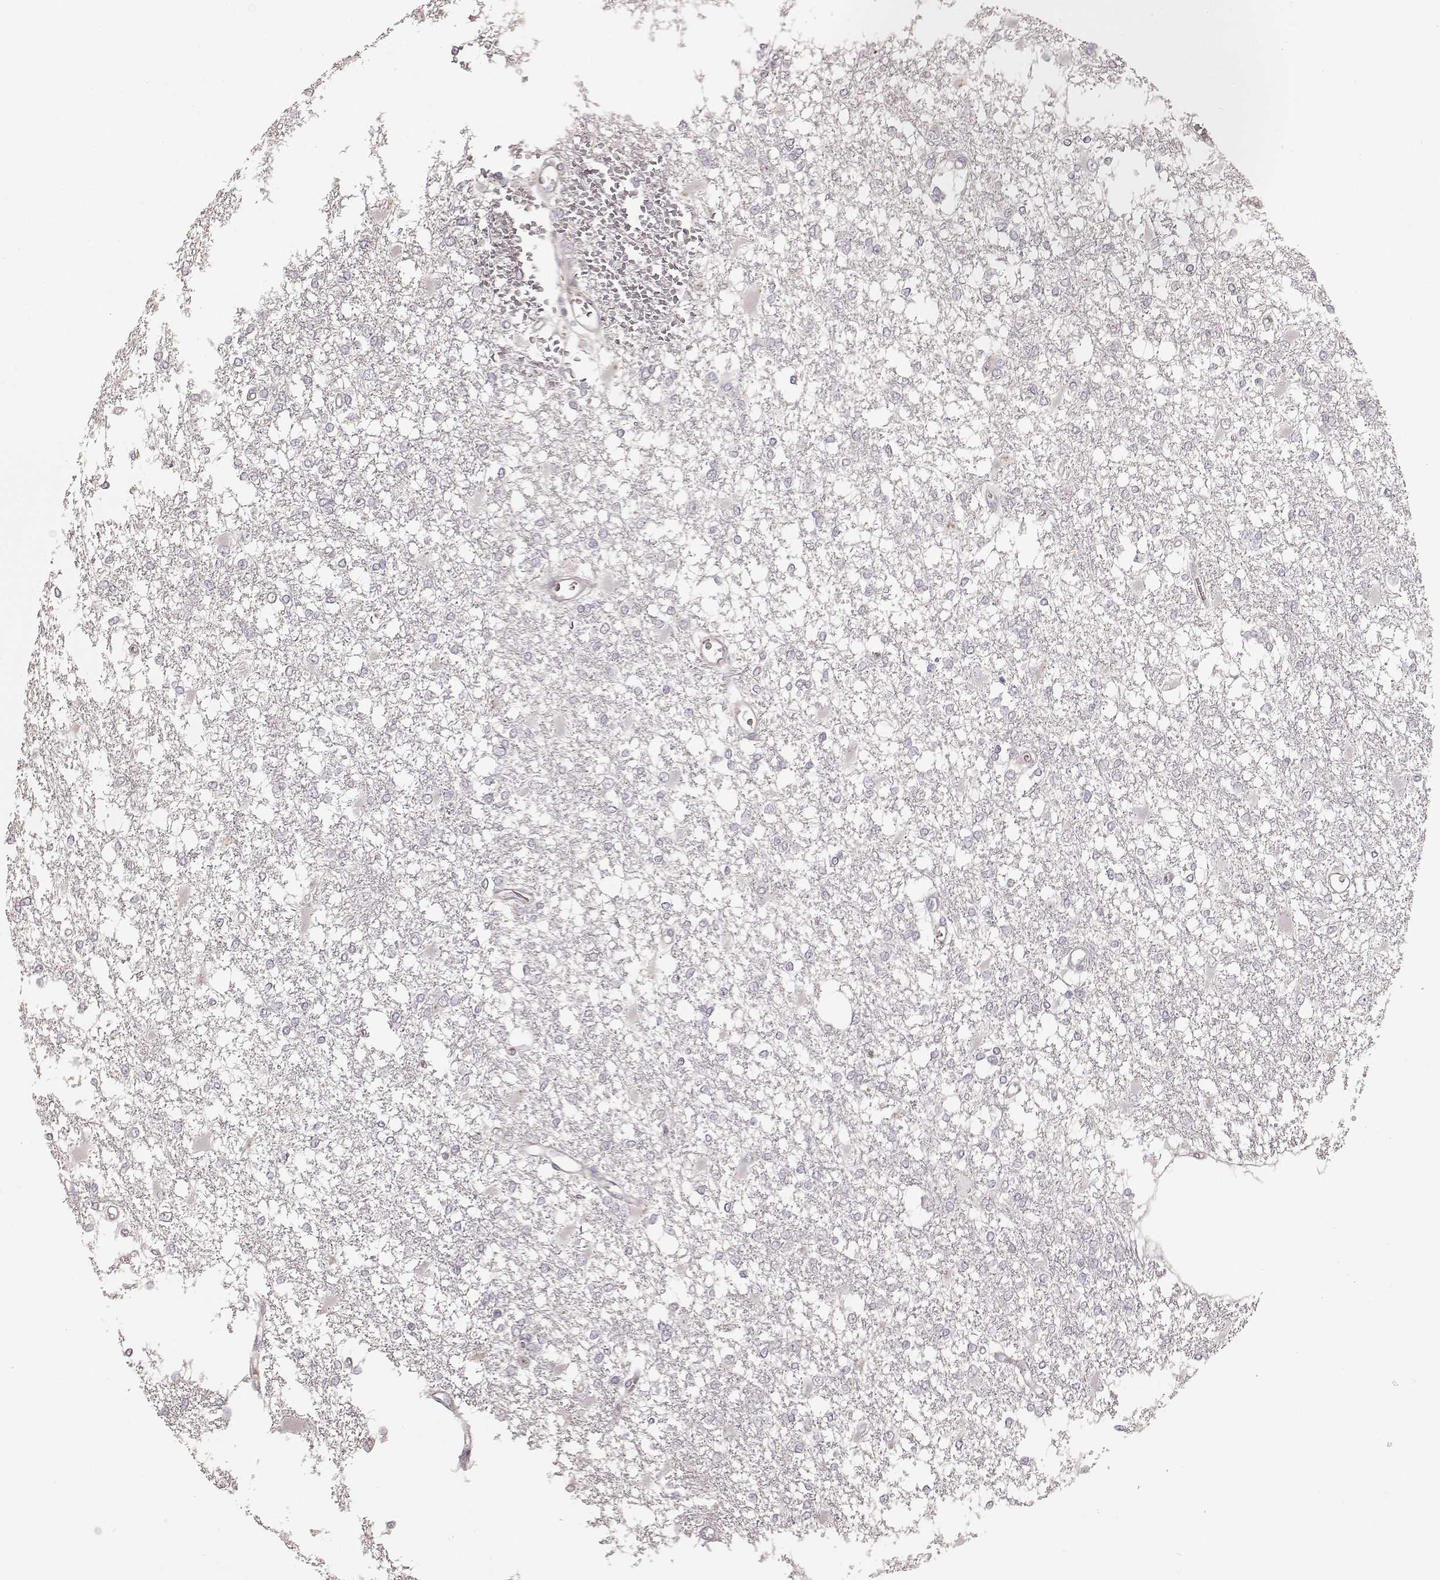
{"staining": {"intensity": "negative", "quantity": "none", "location": "none"}, "tissue": "glioma", "cell_type": "Tumor cells", "image_type": "cancer", "snomed": [{"axis": "morphology", "description": "Glioma, malignant, High grade"}, {"axis": "topography", "description": "Cerebral cortex"}], "caption": "Tumor cells are negative for brown protein staining in glioma.", "gene": "KCNJ9", "patient": {"sex": "male", "age": 79}}